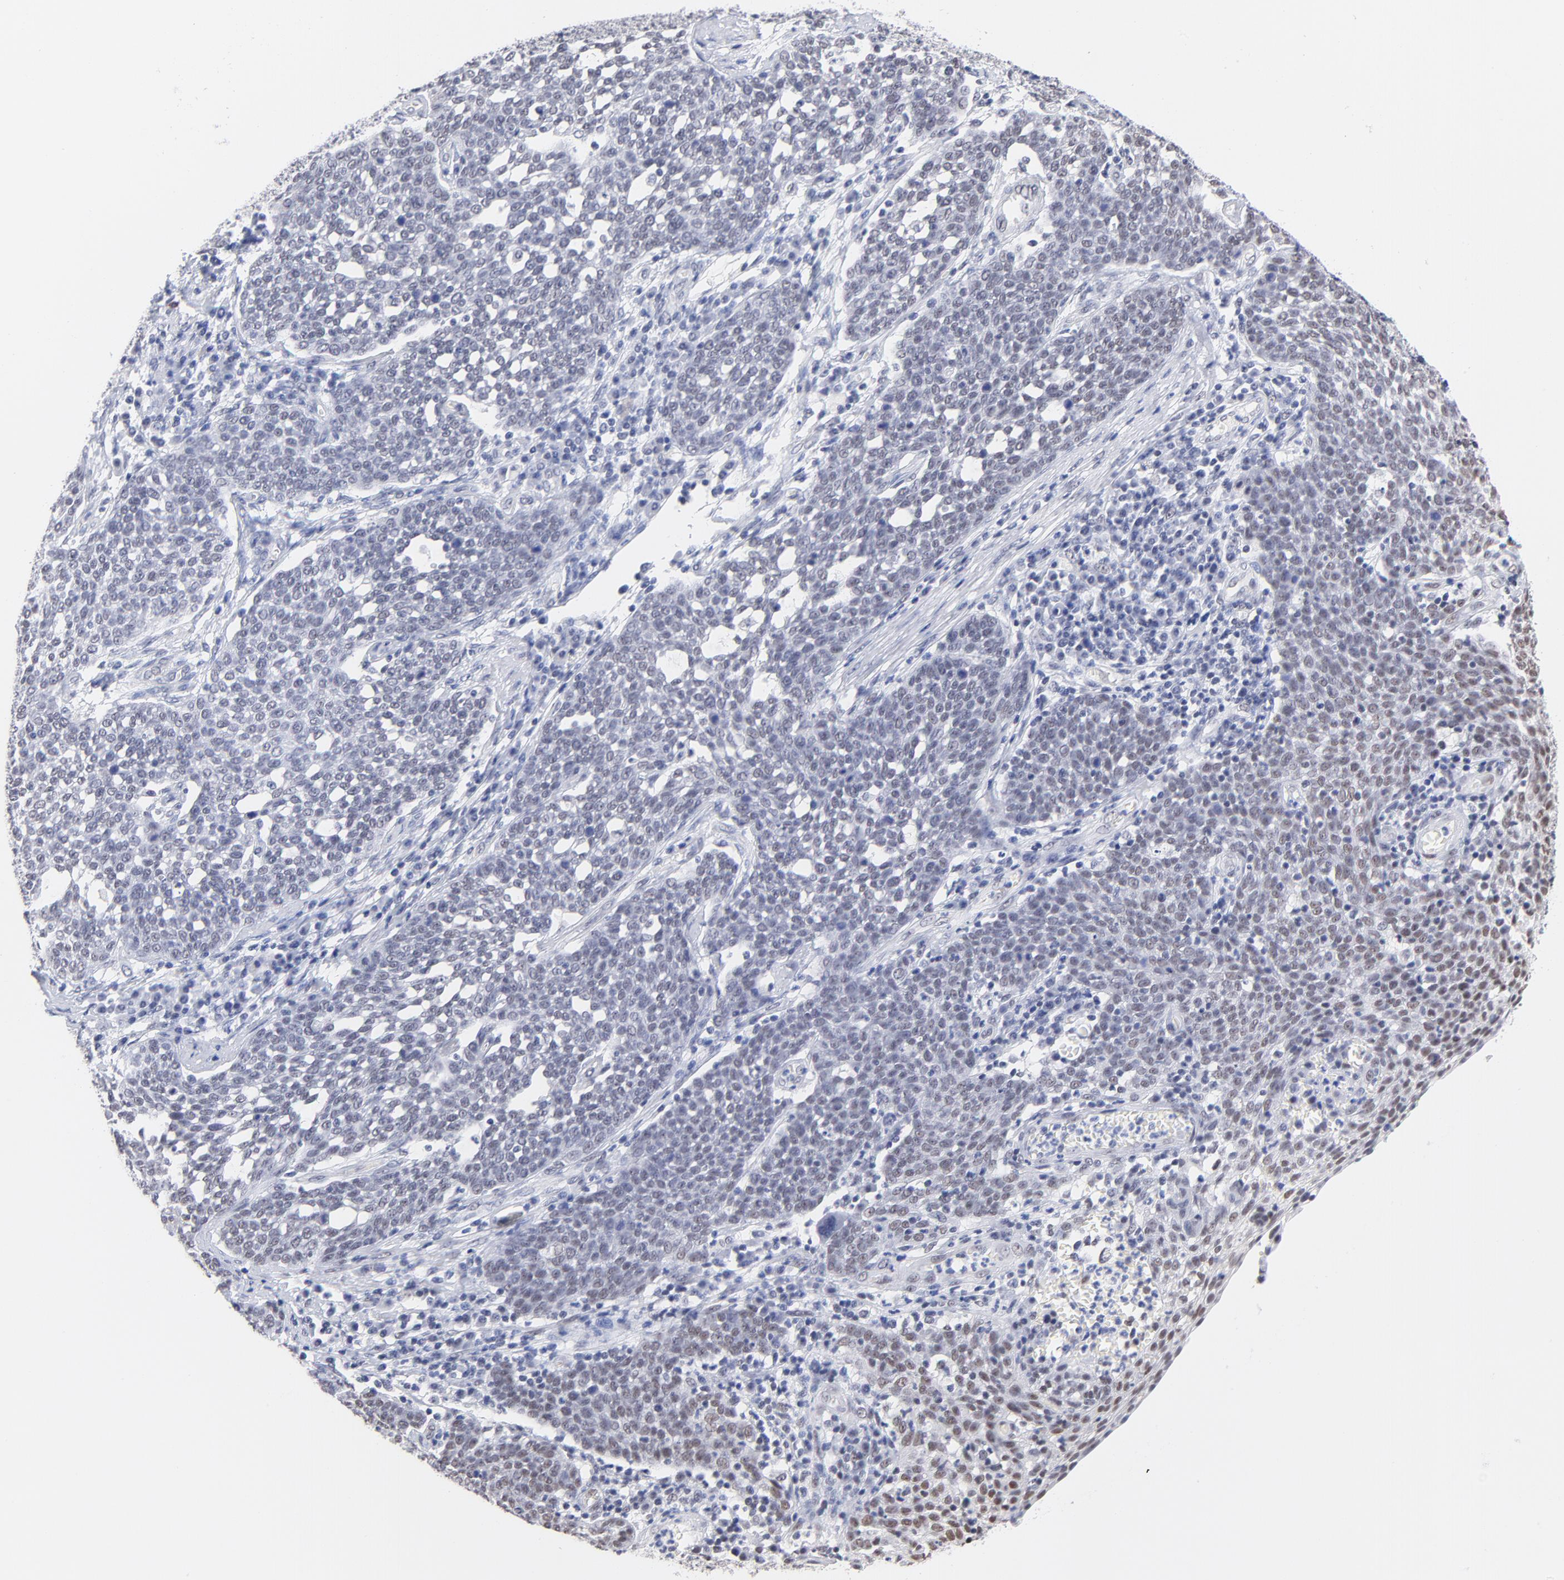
{"staining": {"intensity": "negative", "quantity": "none", "location": "none"}, "tissue": "cervical cancer", "cell_type": "Tumor cells", "image_type": "cancer", "snomed": [{"axis": "morphology", "description": "Squamous cell carcinoma, NOS"}, {"axis": "topography", "description": "Cervix"}], "caption": "The IHC image has no significant positivity in tumor cells of cervical squamous cell carcinoma tissue.", "gene": "ZNF74", "patient": {"sex": "female", "age": 34}}